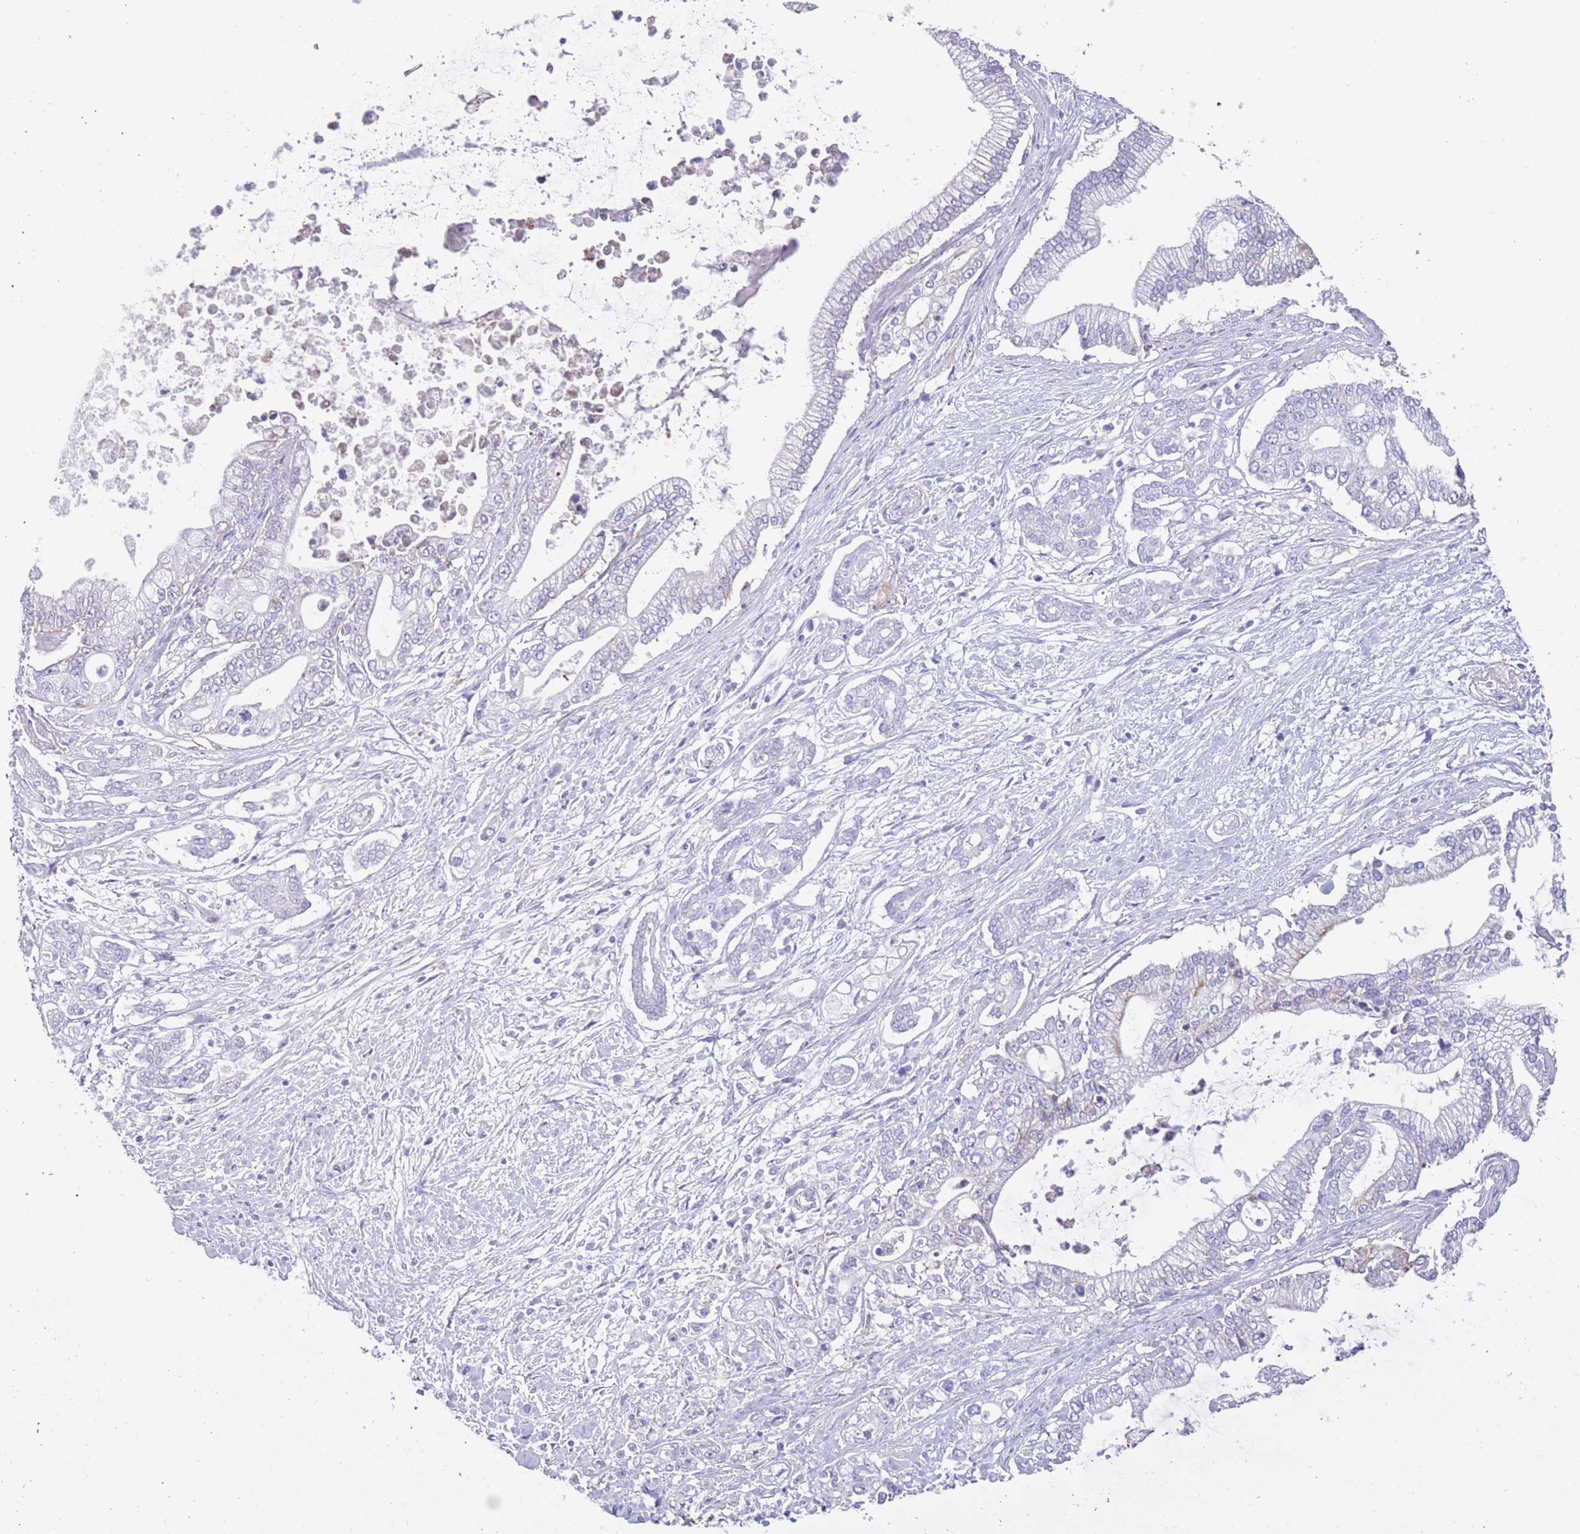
{"staining": {"intensity": "negative", "quantity": "none", "location": "none"}, "tissue": "pancreatic cancer", "cell_type": "Tumor cells", "image_type": "cancer", "snomed": [{"axis": "morphology", "description": "Adenocarcinoma, NOS"}, {"axis": "topography", "description": "Pancreas"}], "caption": "Immunohistochemical staining of human pancreatic cancer (adenocarcinoma) displays no significant positivity in tumor cells.", "gene": "HDAC8", "patient": {"sex": "male", "age": 69}}